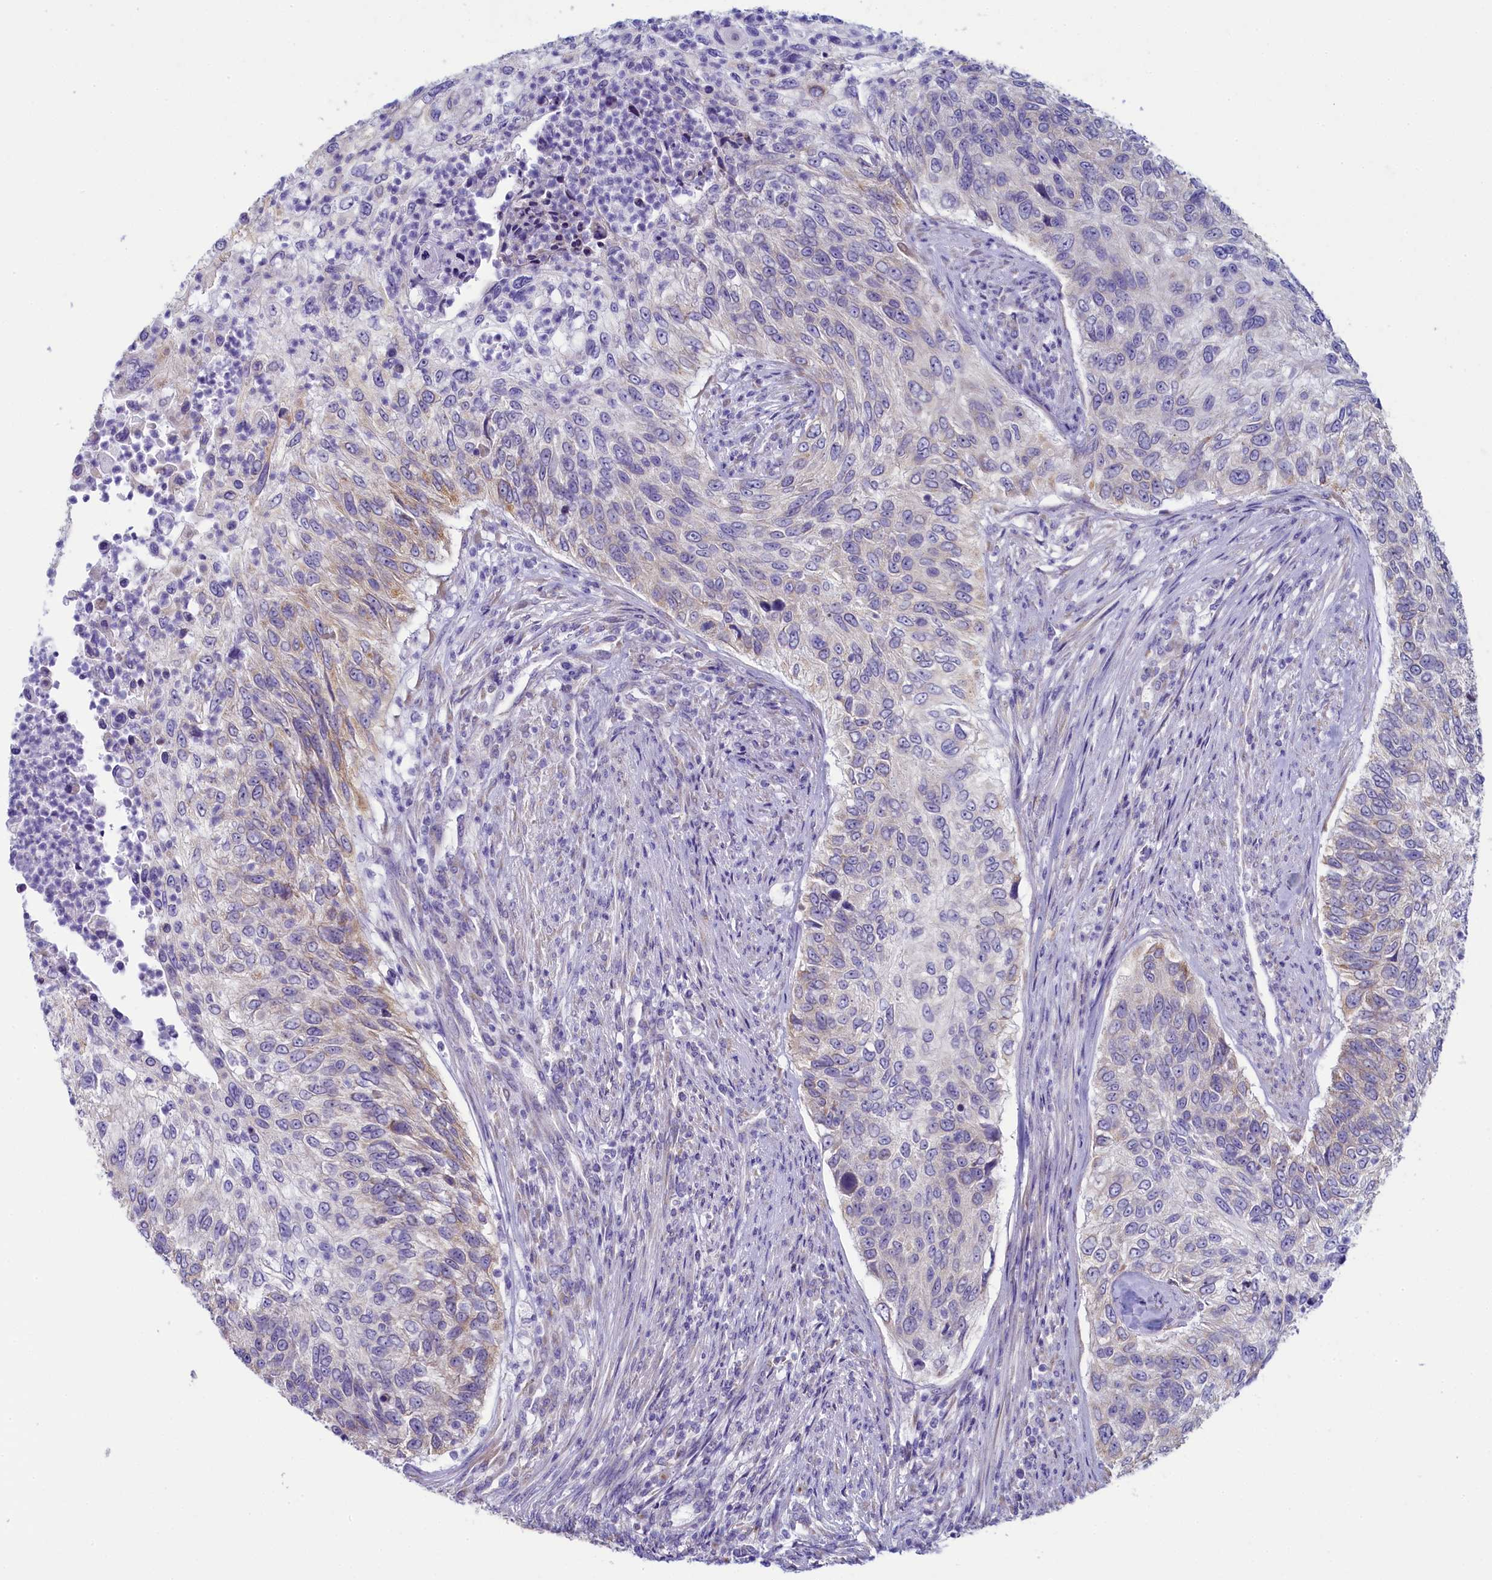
{"staining": {"intensity": "weak", "quantity": "<25%", "location": "cytoplasmic/membranous"}, "tissue": "urothelial cancer", "cell_type": "Tumor cells", "image_type": "cancer", "snomed": [{"axis": "morphology", "description": "Urothelial carcinoma, High grade"}, {"axis": "topography", "description": "Urinary bladder"}], "caption": "A high-resolution histopathology image shows immunohistochemistry staining of urothelial carcinoma (high-grade), which demonstrates no significant positivity in tumor cells.", "gene": "SKA3", "patient": {"sex": "female", "age": 60}}